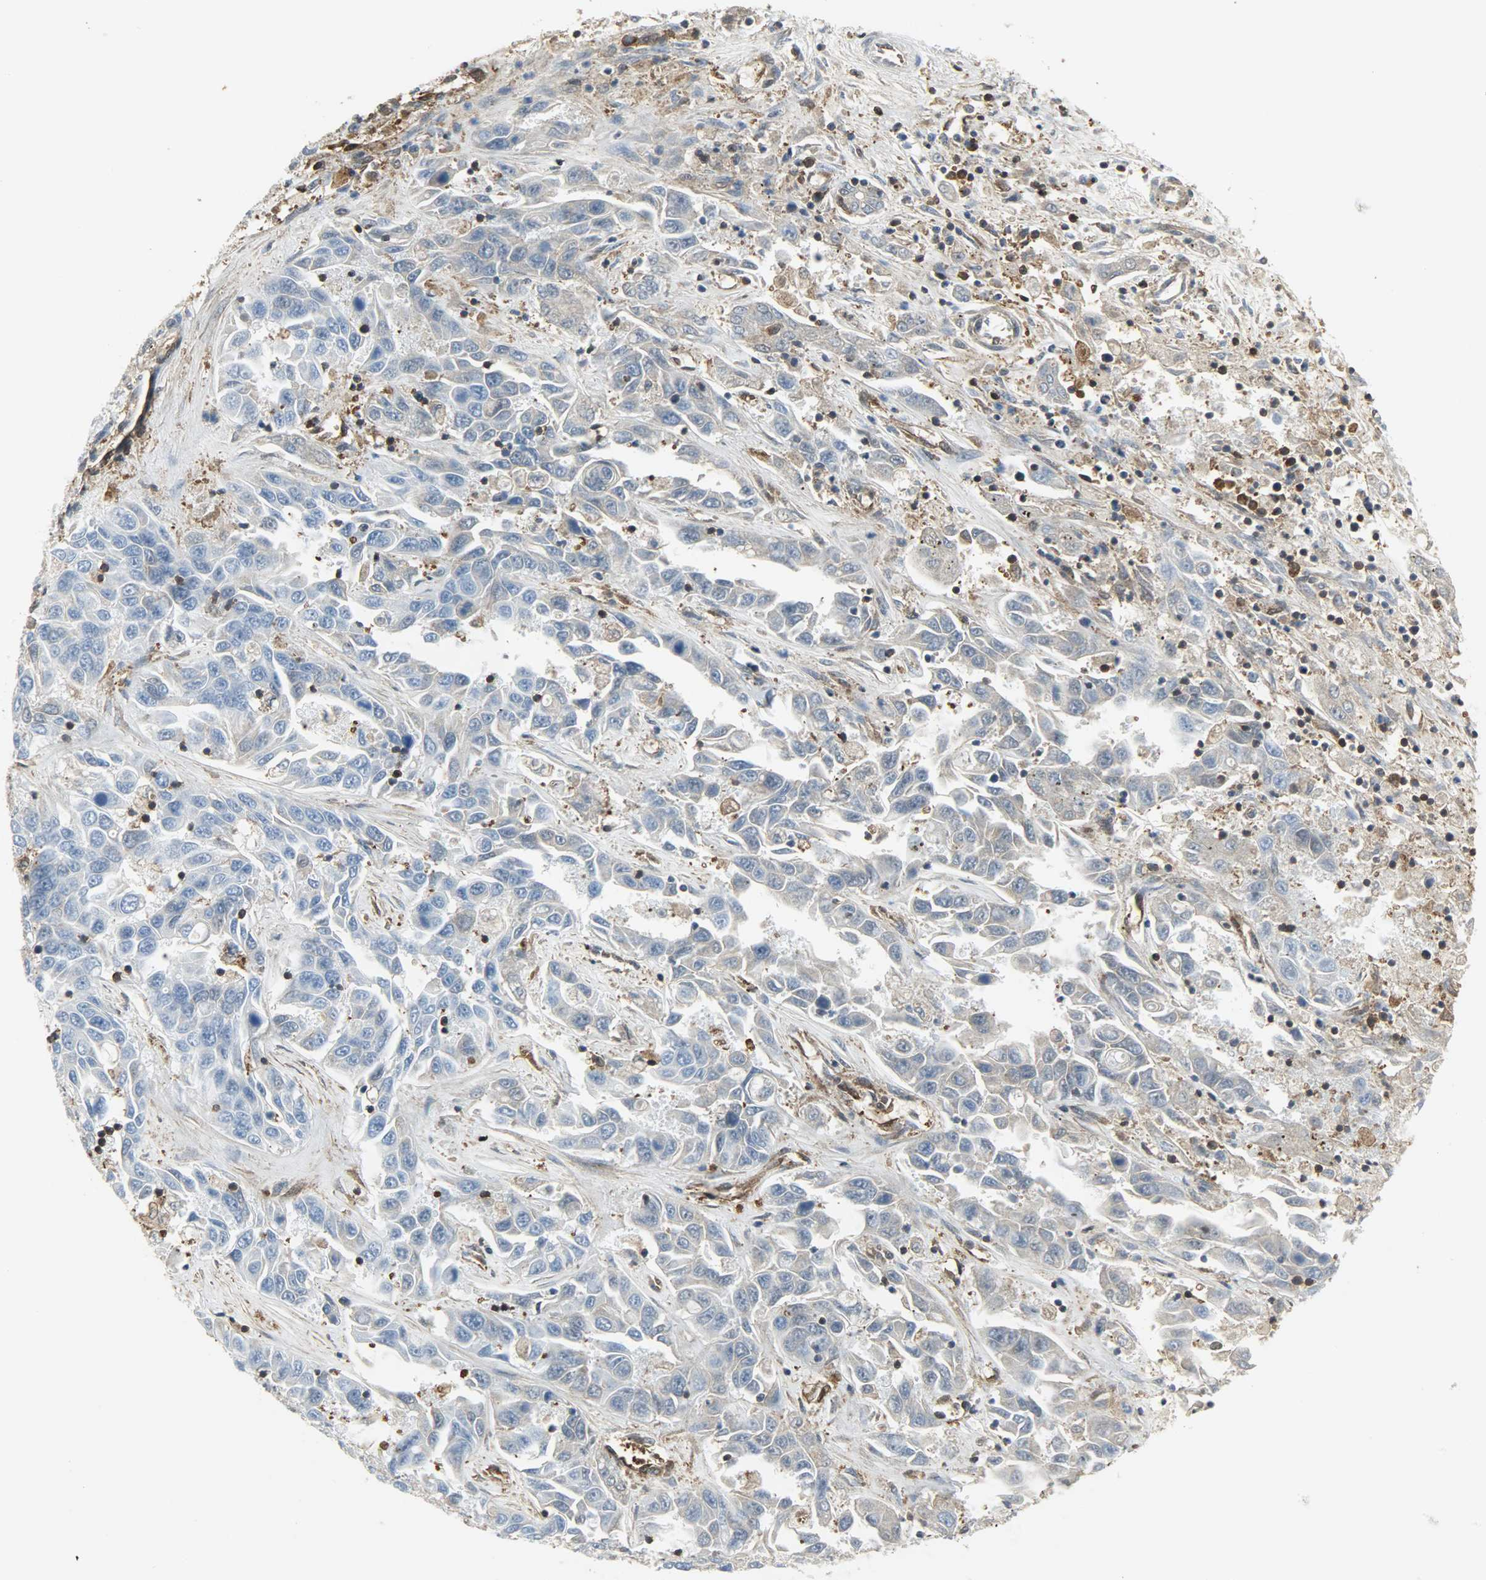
{"staining": {"intensity": "negative", "quantity": "none", "location": "none"}, "tissue": "liver cancer", "cell_type": "Tumor cells", "image_type": "cancer", "snomed": [{"axis": "morphology", "description": "Cholangiocarcinoma"}, {"axis": "topography", "description": "Liver"}], "caption": "This is an immunohistochemistry (IHC) histopathology image of human liver cancer (cholangiocarcinoma). There is no staining in tumor cells.", "gene": "LDHB", "patient": {"sex": "female", "age": 52}}